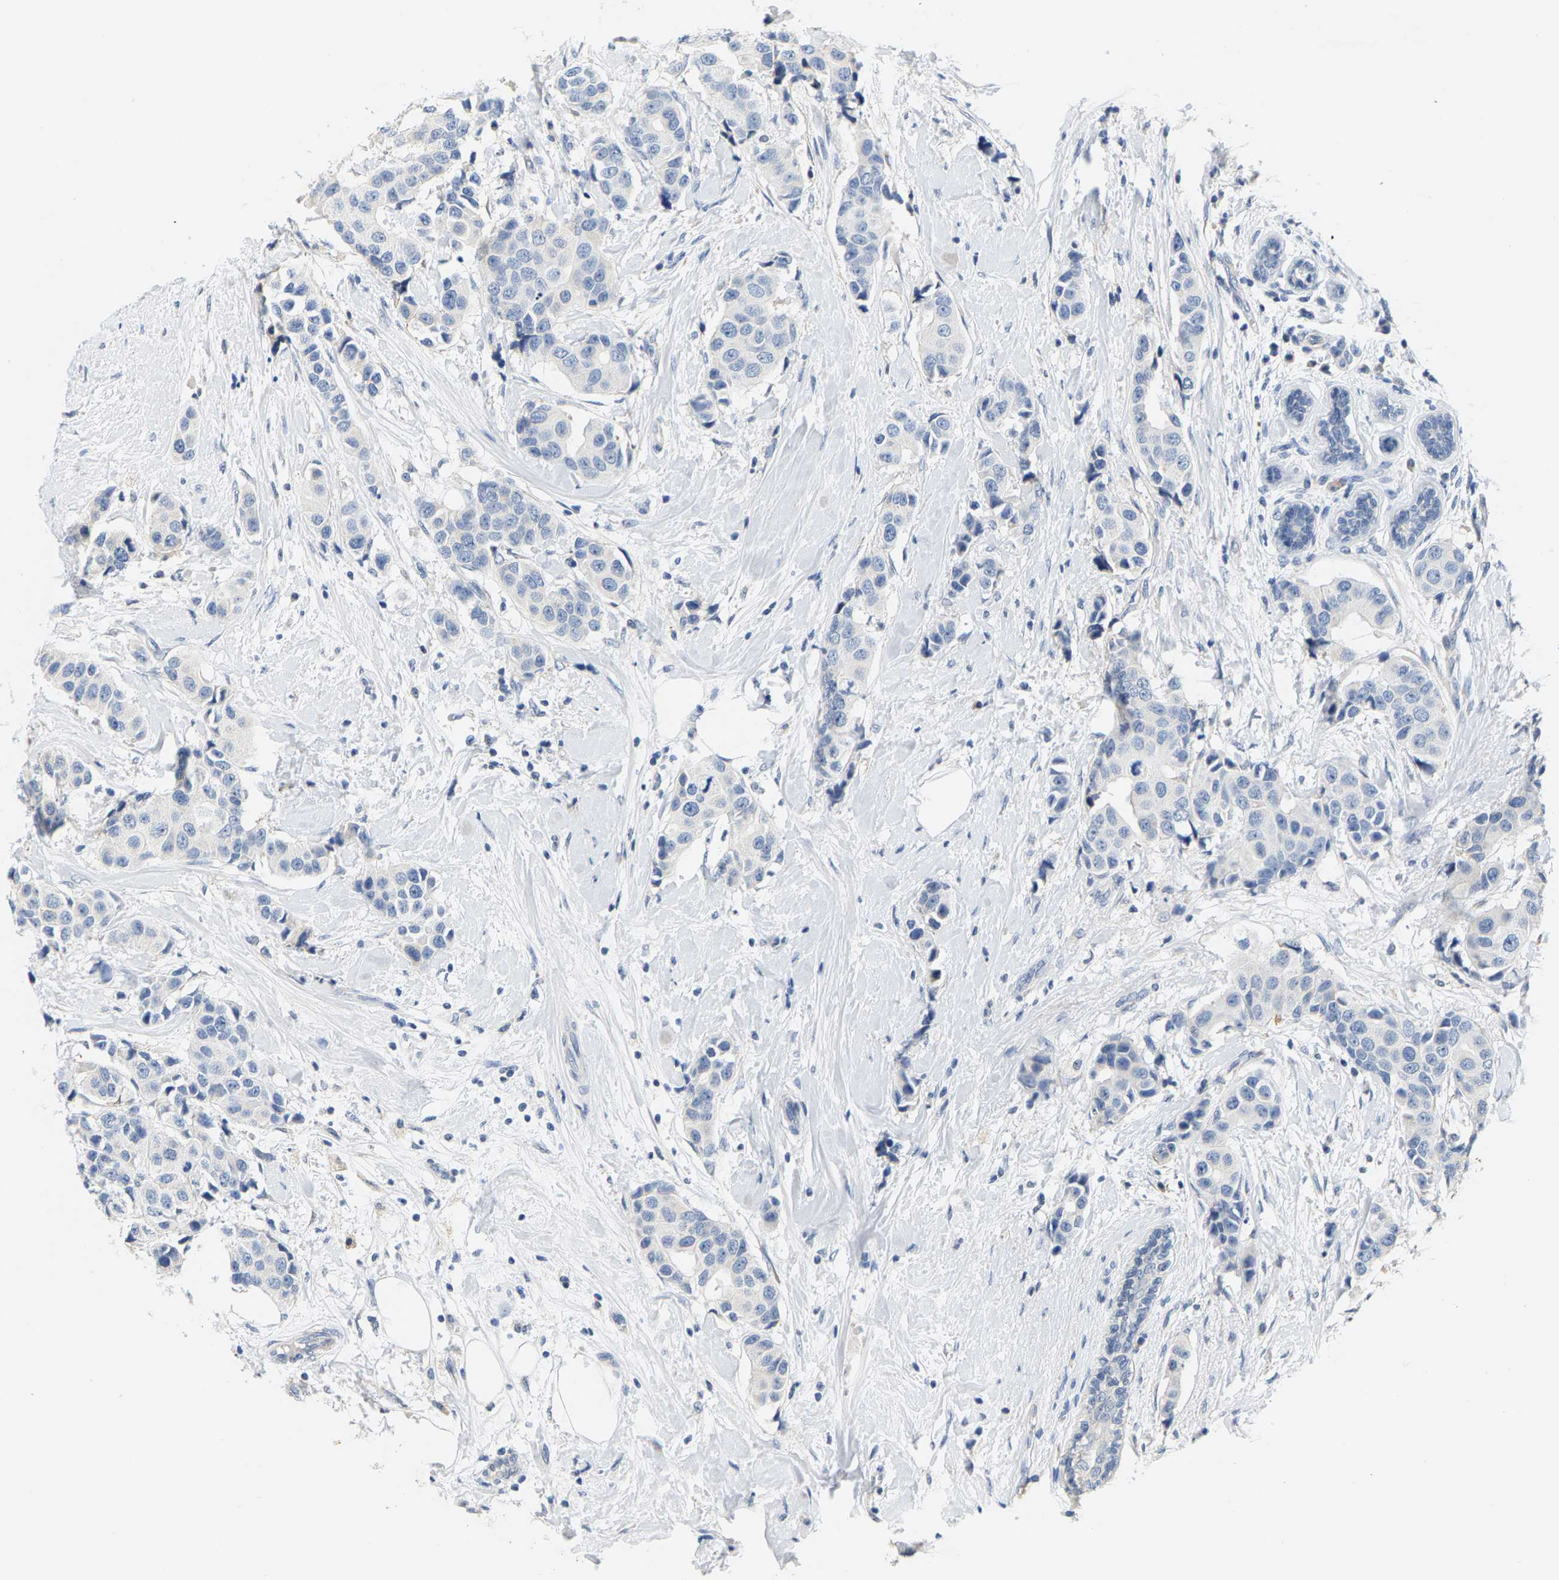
{"staining": {"intensity": "negative", "quantity": "none", "location": "none"}, "tissue": "breast cancer", "cell_type": "Tumor cells", "image_type": "cancer", "snomed": [{"axis": "morphology", "description": "Normal tissue, NOS"}, {"axis": "morphology", "description": "Duct carcinoma"}, {"axis": "topography", "description": "Breast"}], "caption": "Immunohistochemistry micrograph of human breast cancer (invasive ductal carcinoma) stained for a protein (brown), which exhibits no expression in tumor cells.", "gene": "CIDEC", "patient": {"sex": "female", "age": 39}}